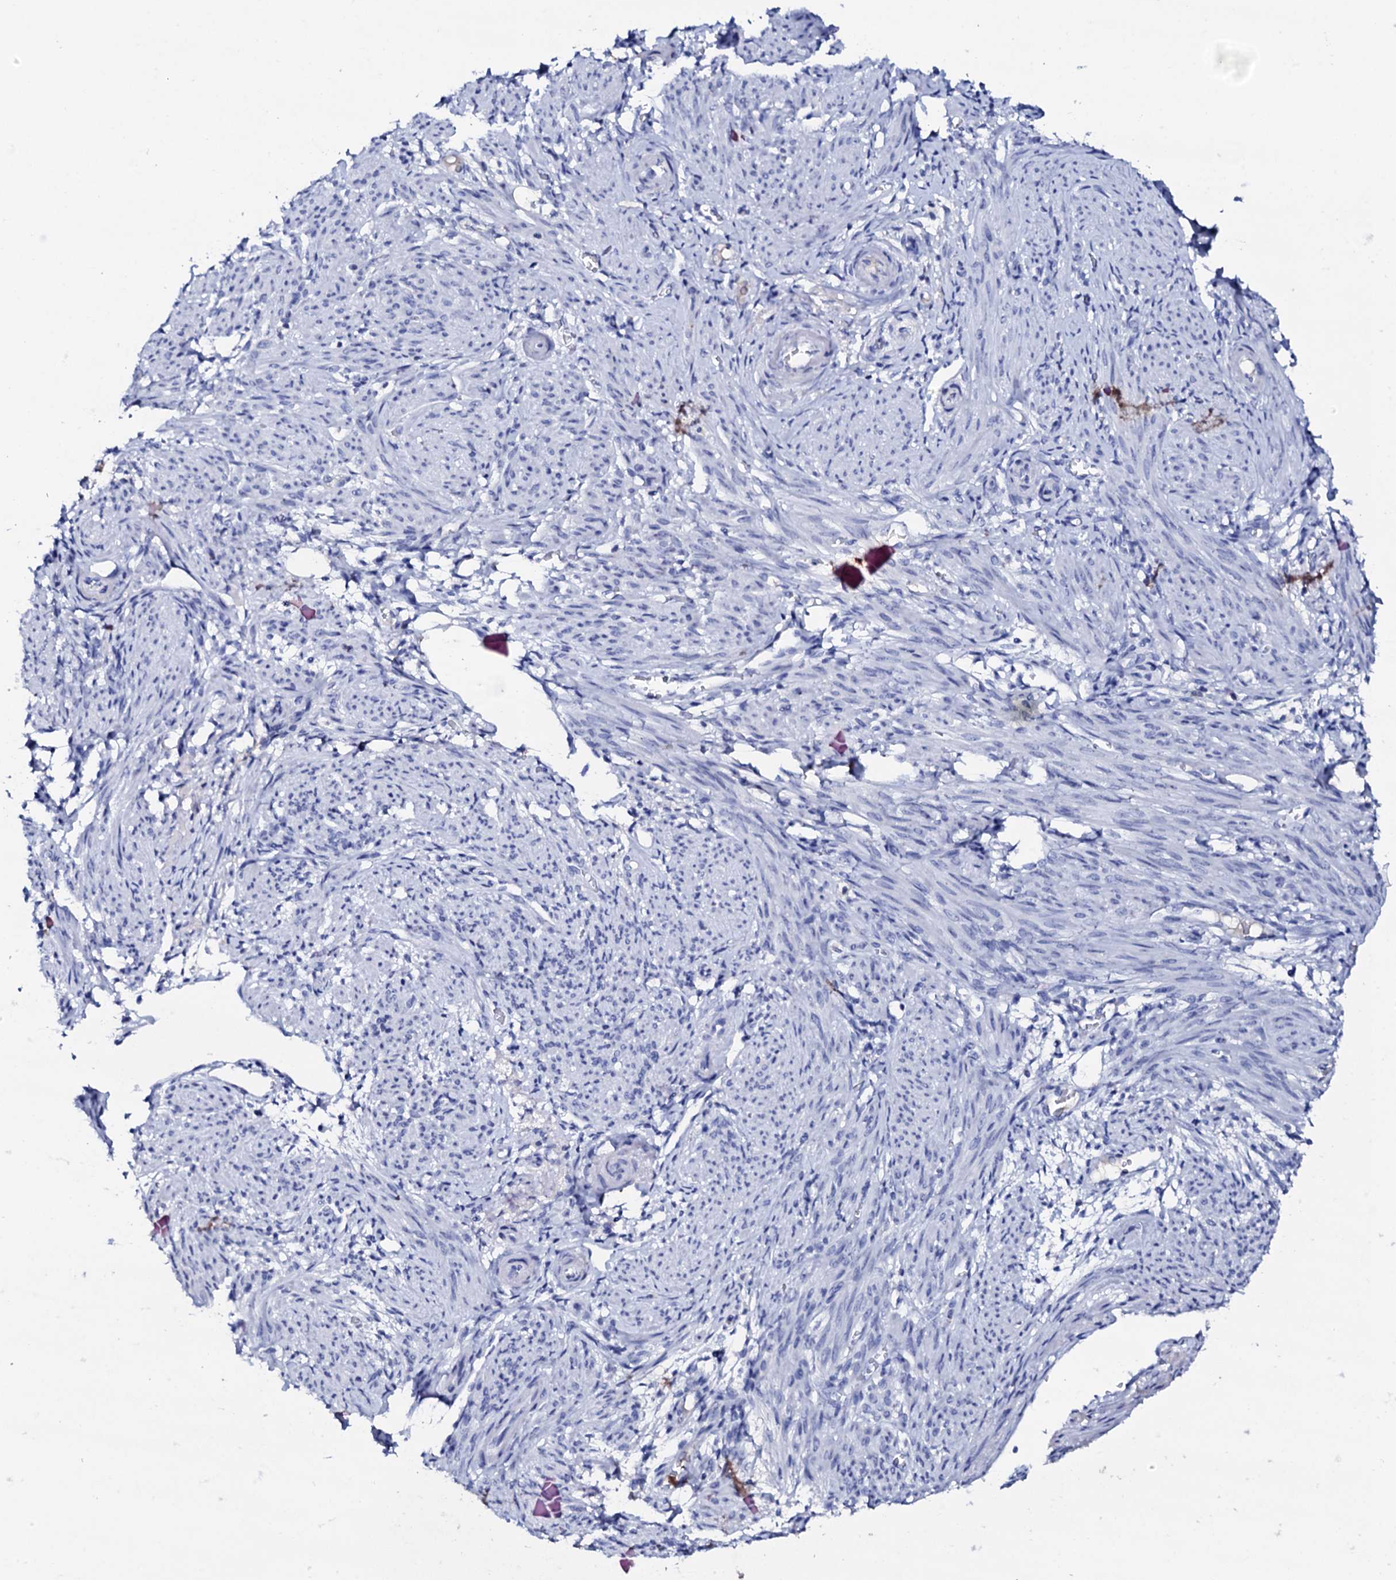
{"staining": {"intensity": "negative", "quantity": "none", "location": "none"}, "tissue": "smooth muscle", "cell_type": "Smooth muscle cells", "image_type": "normal", "snomed": [{"axis": "morphology", "description": "Normal tissue, NOS"}, {"axis": "topography", "description": "Smooth muscle"}], "caption": "Immunohistochemical staining of normal human smooth muscle demonstrates no significant expression in smooth muscle cells.", "gene": "FBXL16", "patient": {"sex": "female", "age": 39}}